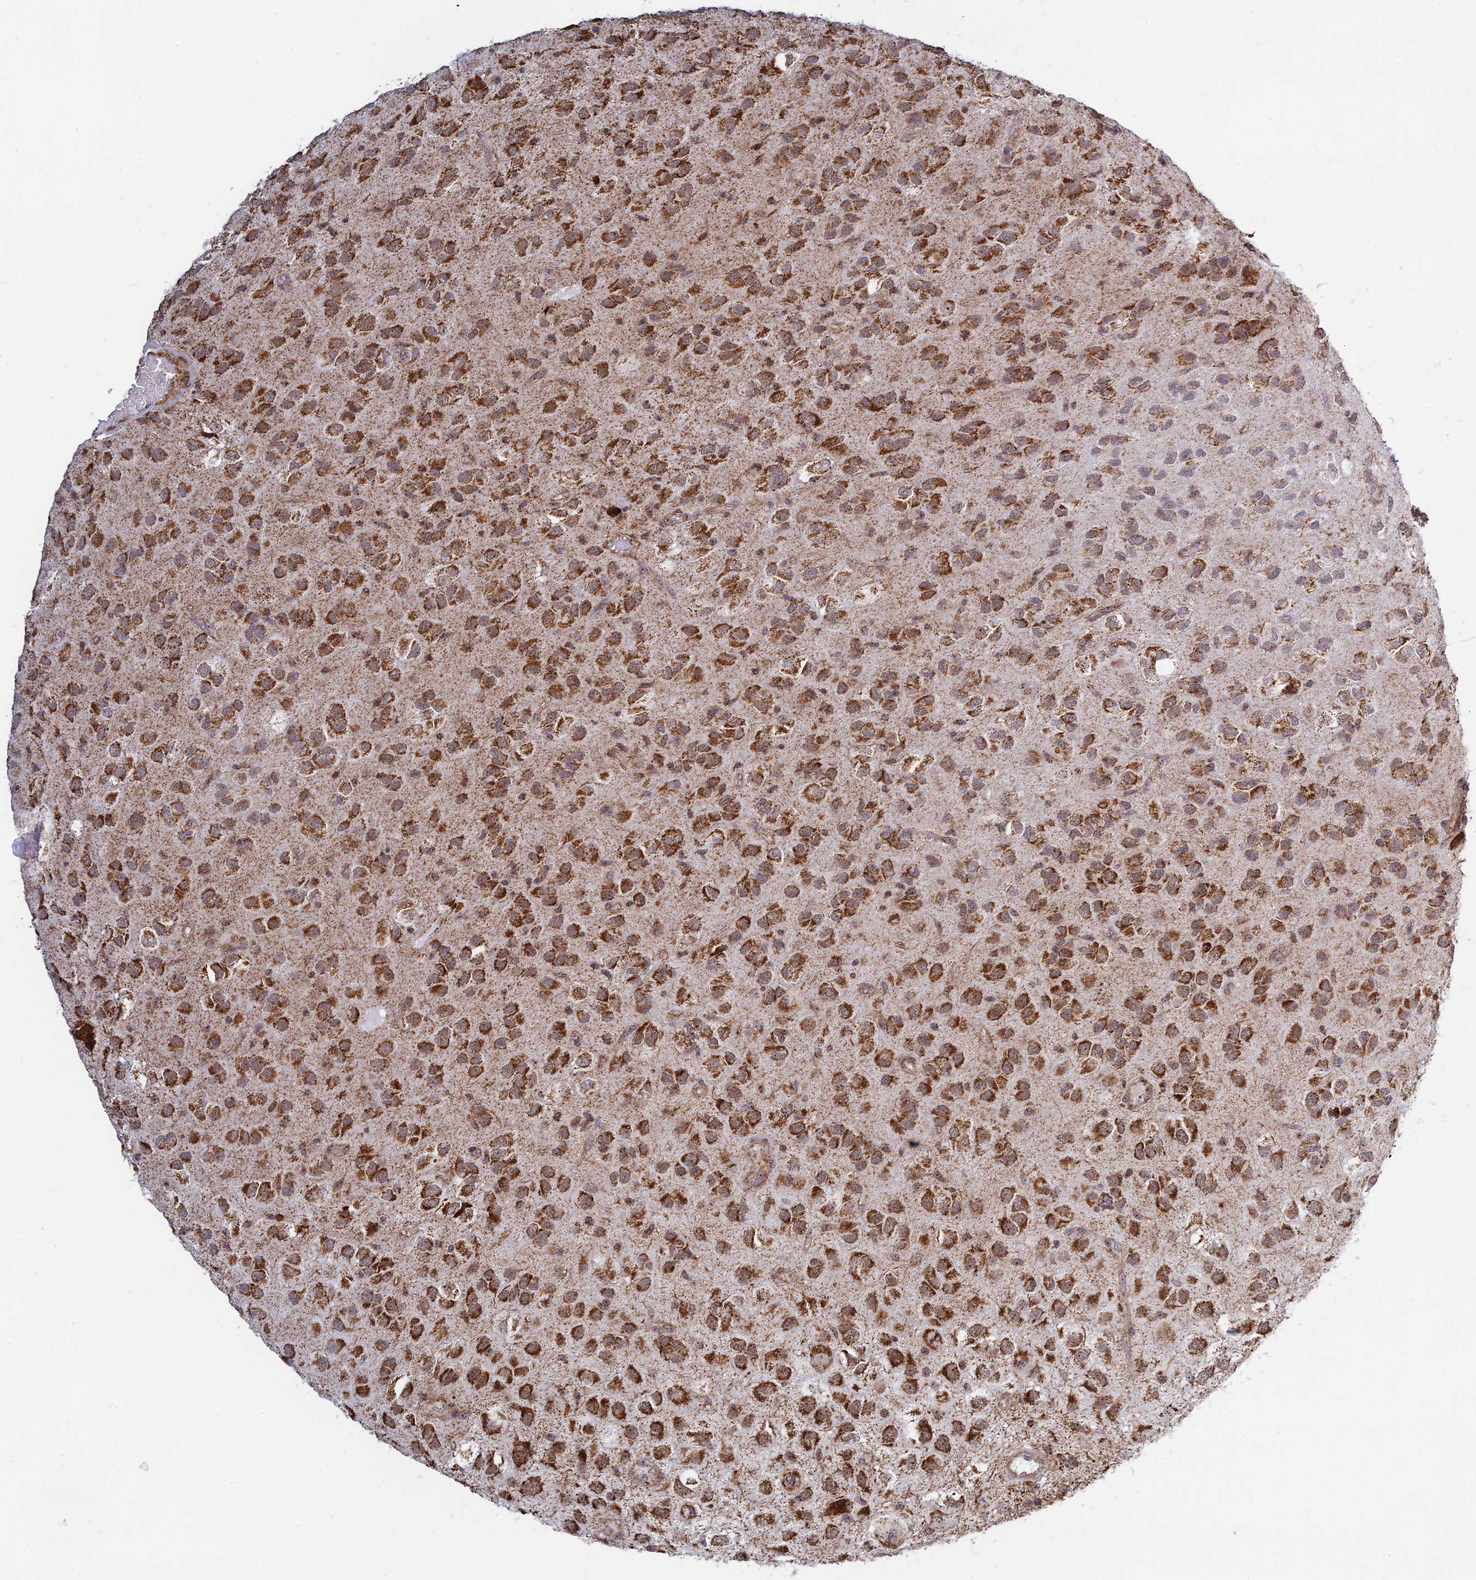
{"staining": {"intensity": "strong", "quantity": "25%-75%", "location": "cytoplasmic/membranous"}, "tissue": "glioma", "cell_type": "Tumor cells", "image_type": "cancer", "snomed": [{"axis": "morphology", "description": "Glioma, malignant, Low grade"}, {"axis": "topography", "description": "Brain"}], "caption": "Protein staining of glioma tissue reveals strong cytoplasmic/membranous expression in about 25%-75% of tumor cells.", "gene": "POLR1G", "patient": {"sex": "male", "age": 66}}